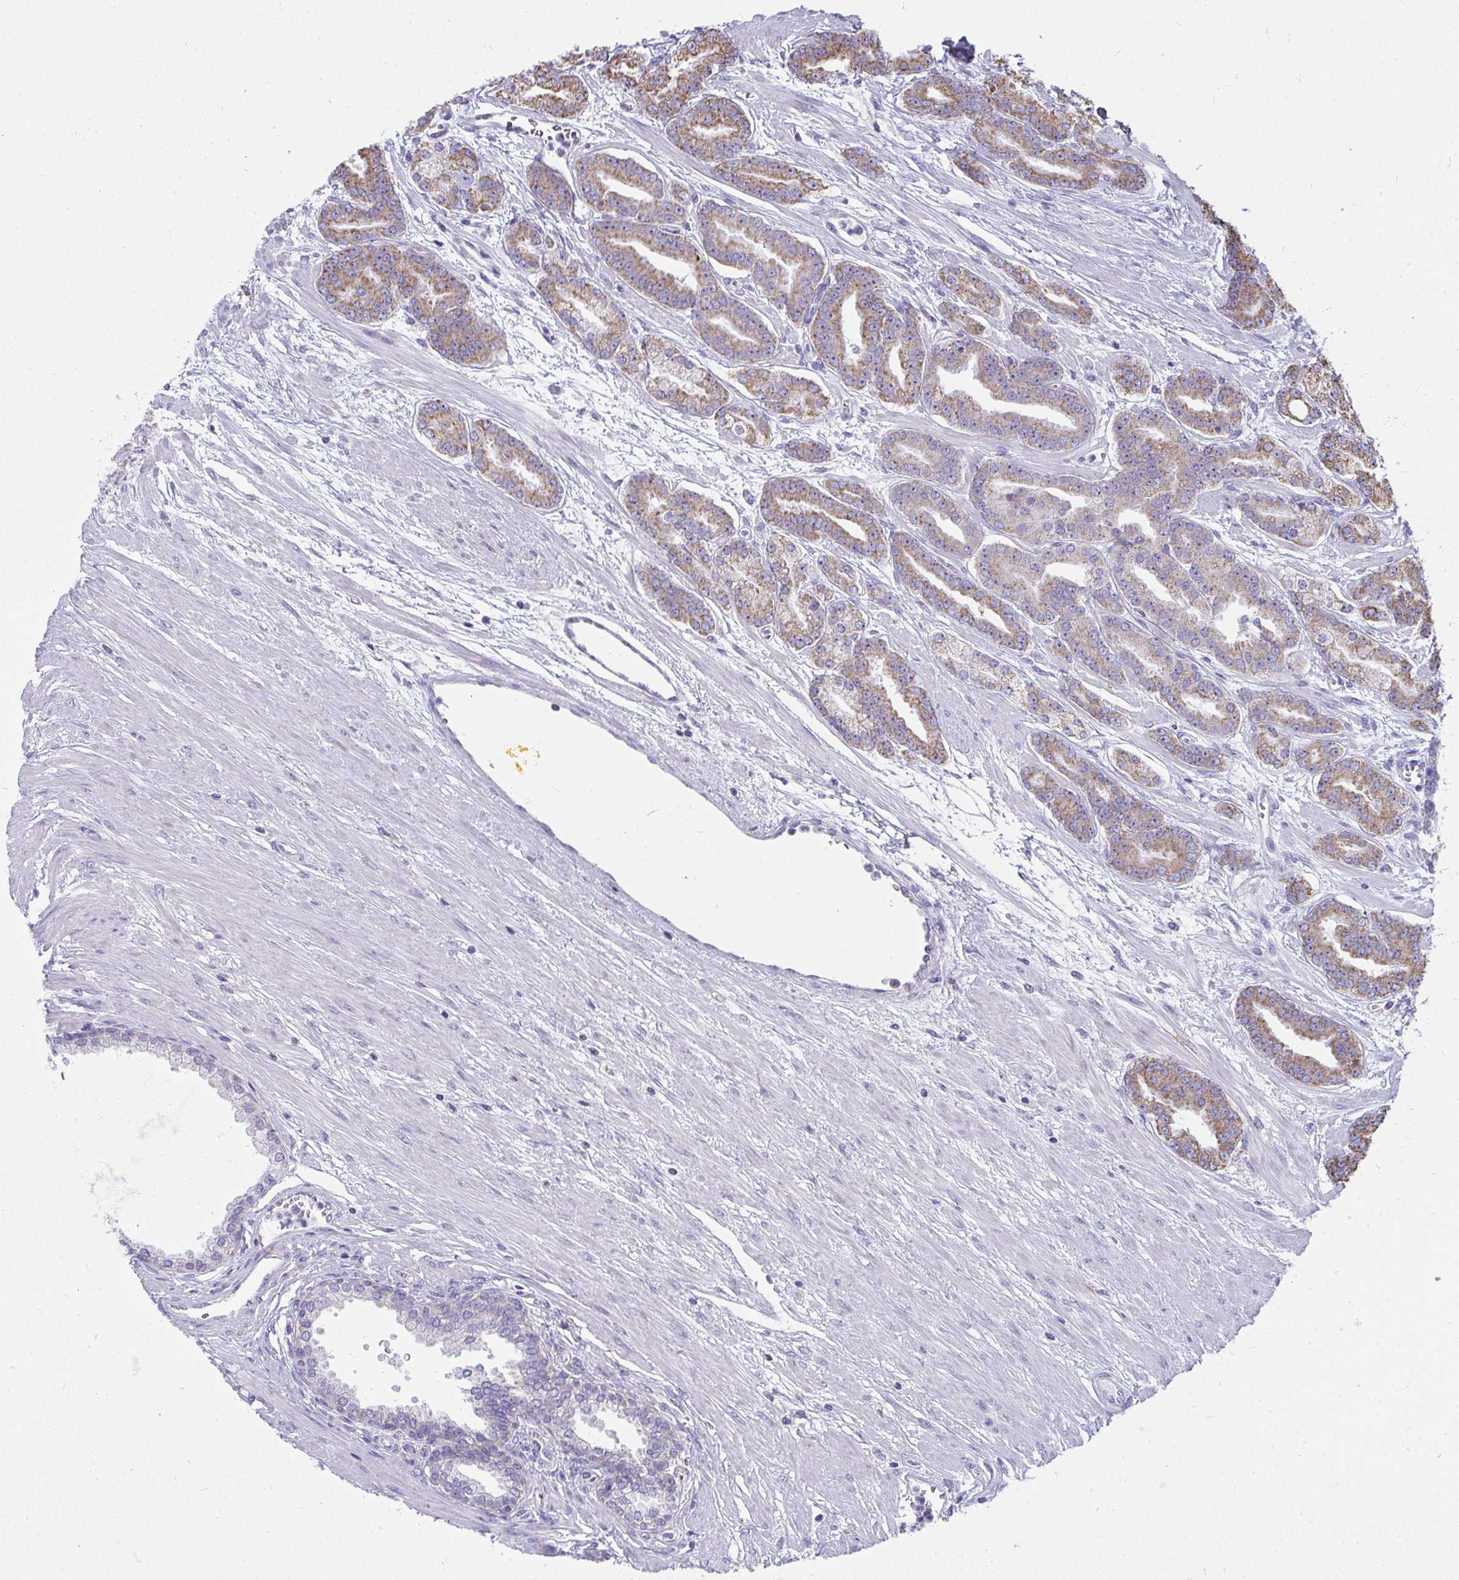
{"staining": {"intensity": "moderate", "quantity": ">75%", "location": "cytoplasmic/membranous"}, "tissue": "prostate cancer", "cell_type": "Tumor cells", "image_type": "cancer", "snomed": [{"axis": "morphology", "description": "Adenocarcinoma, High grade"}, {"axis": "topography", "description": "Prostate"}], "caption": "An immunohistochemistry micrograph of tumor tissue is shown. Protein staining in brown highlights moderate cytoplasmic/membranous positivity in prostate adenocarcinoma (high-grade) within tumor cells.", "gene": "SLC6A1", "patient": {"sex": "male", "age": 60}}